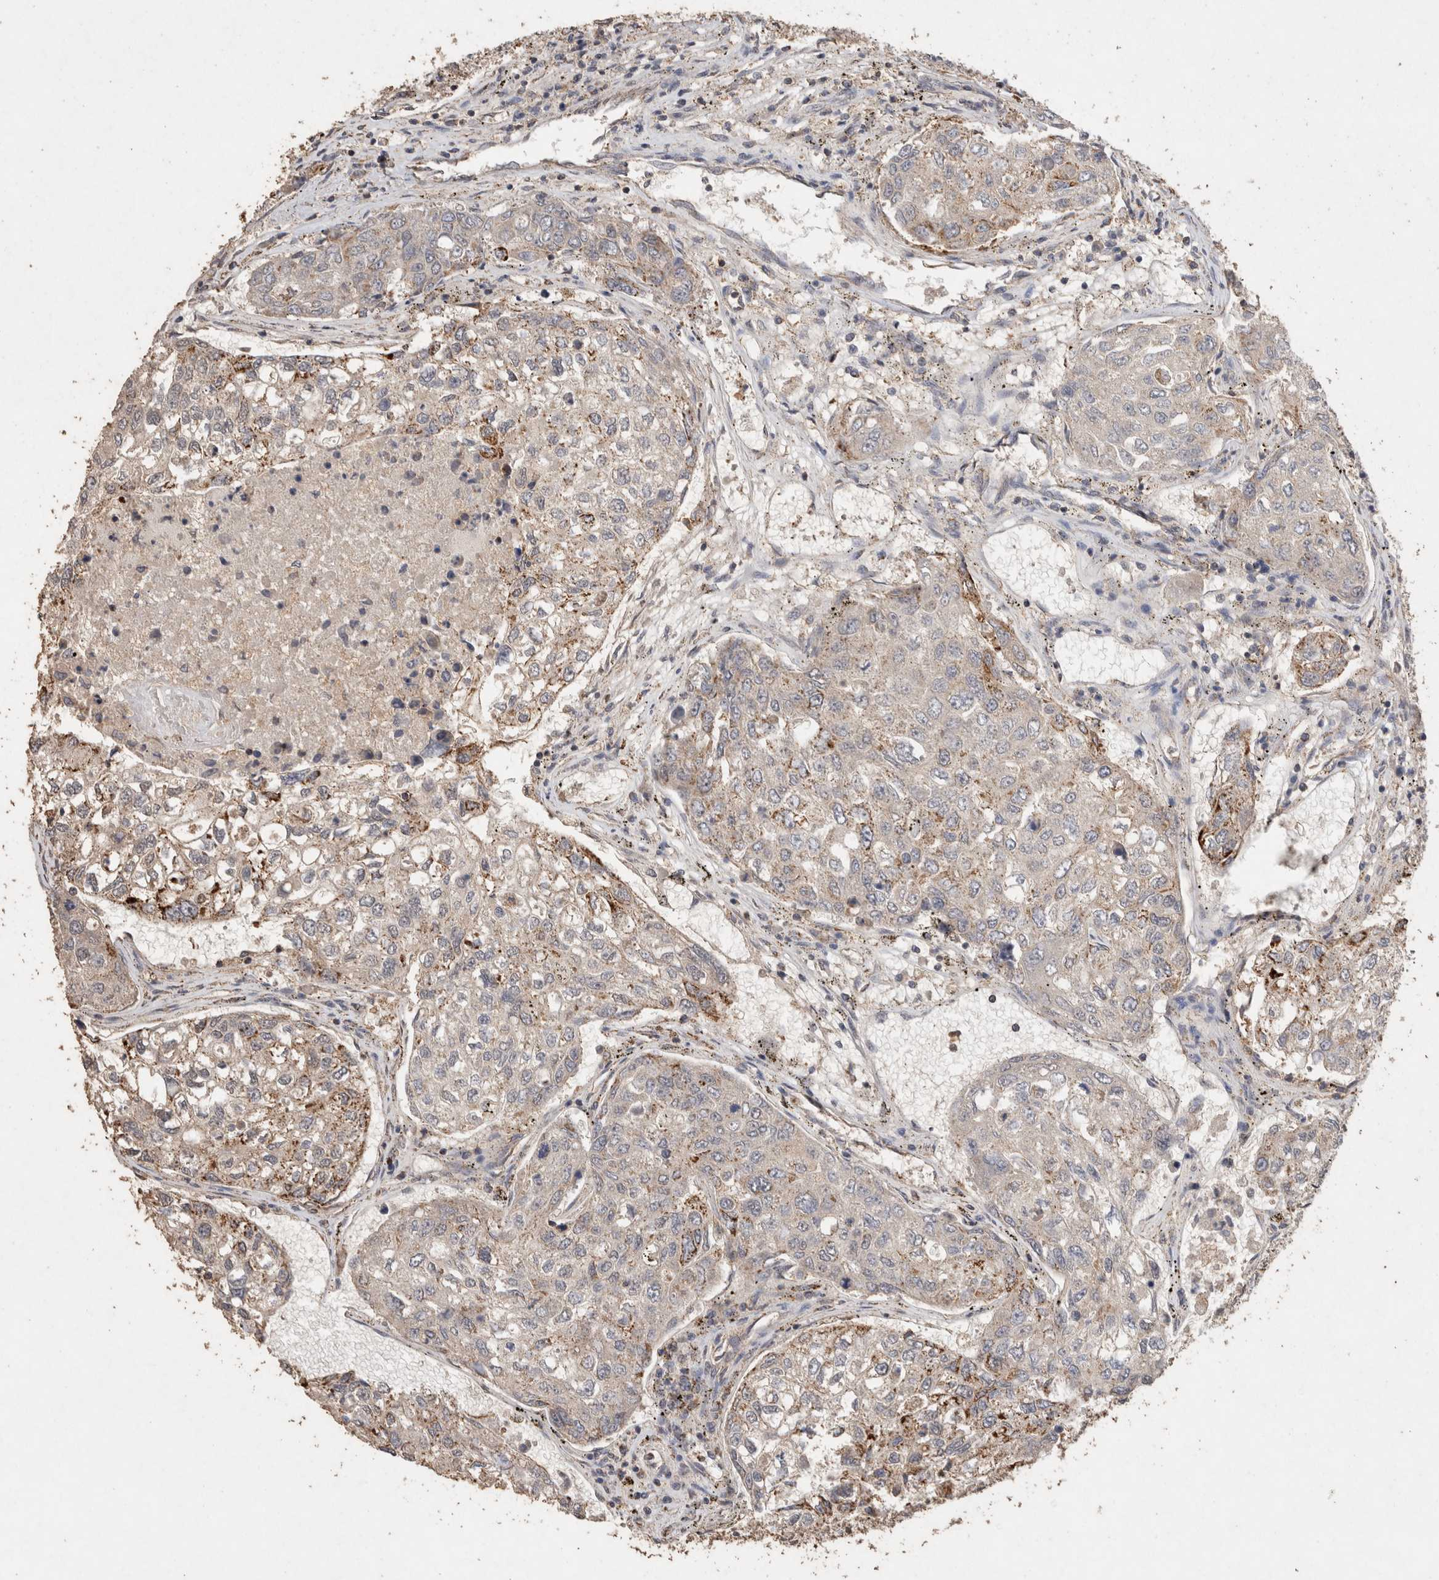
{"staining": {"intensity": "moderate", "quantity": "<25%", "location": "cytoplasmic/membranous"}, "tissue": "urothelial cancer", "cell_type": "Tumor cells", "image_type": "cancer", "snomed": [{"axis": "morphology", "description": "Urothelial carcinoma, High grade"}, {"axis": "topography", "description": "Lymph node"}, {"axis": "topography", "description": "Urinary bladder"}], "caption": "DAB immunohistochemical staining of human high-grade urothelial carcinoma exhibits moderate cytoplasmic/membranous protein expression in approximately <25% of tumor cells.", "gene": "ACADM", "patient": {"sex": "male", "age": 51}}